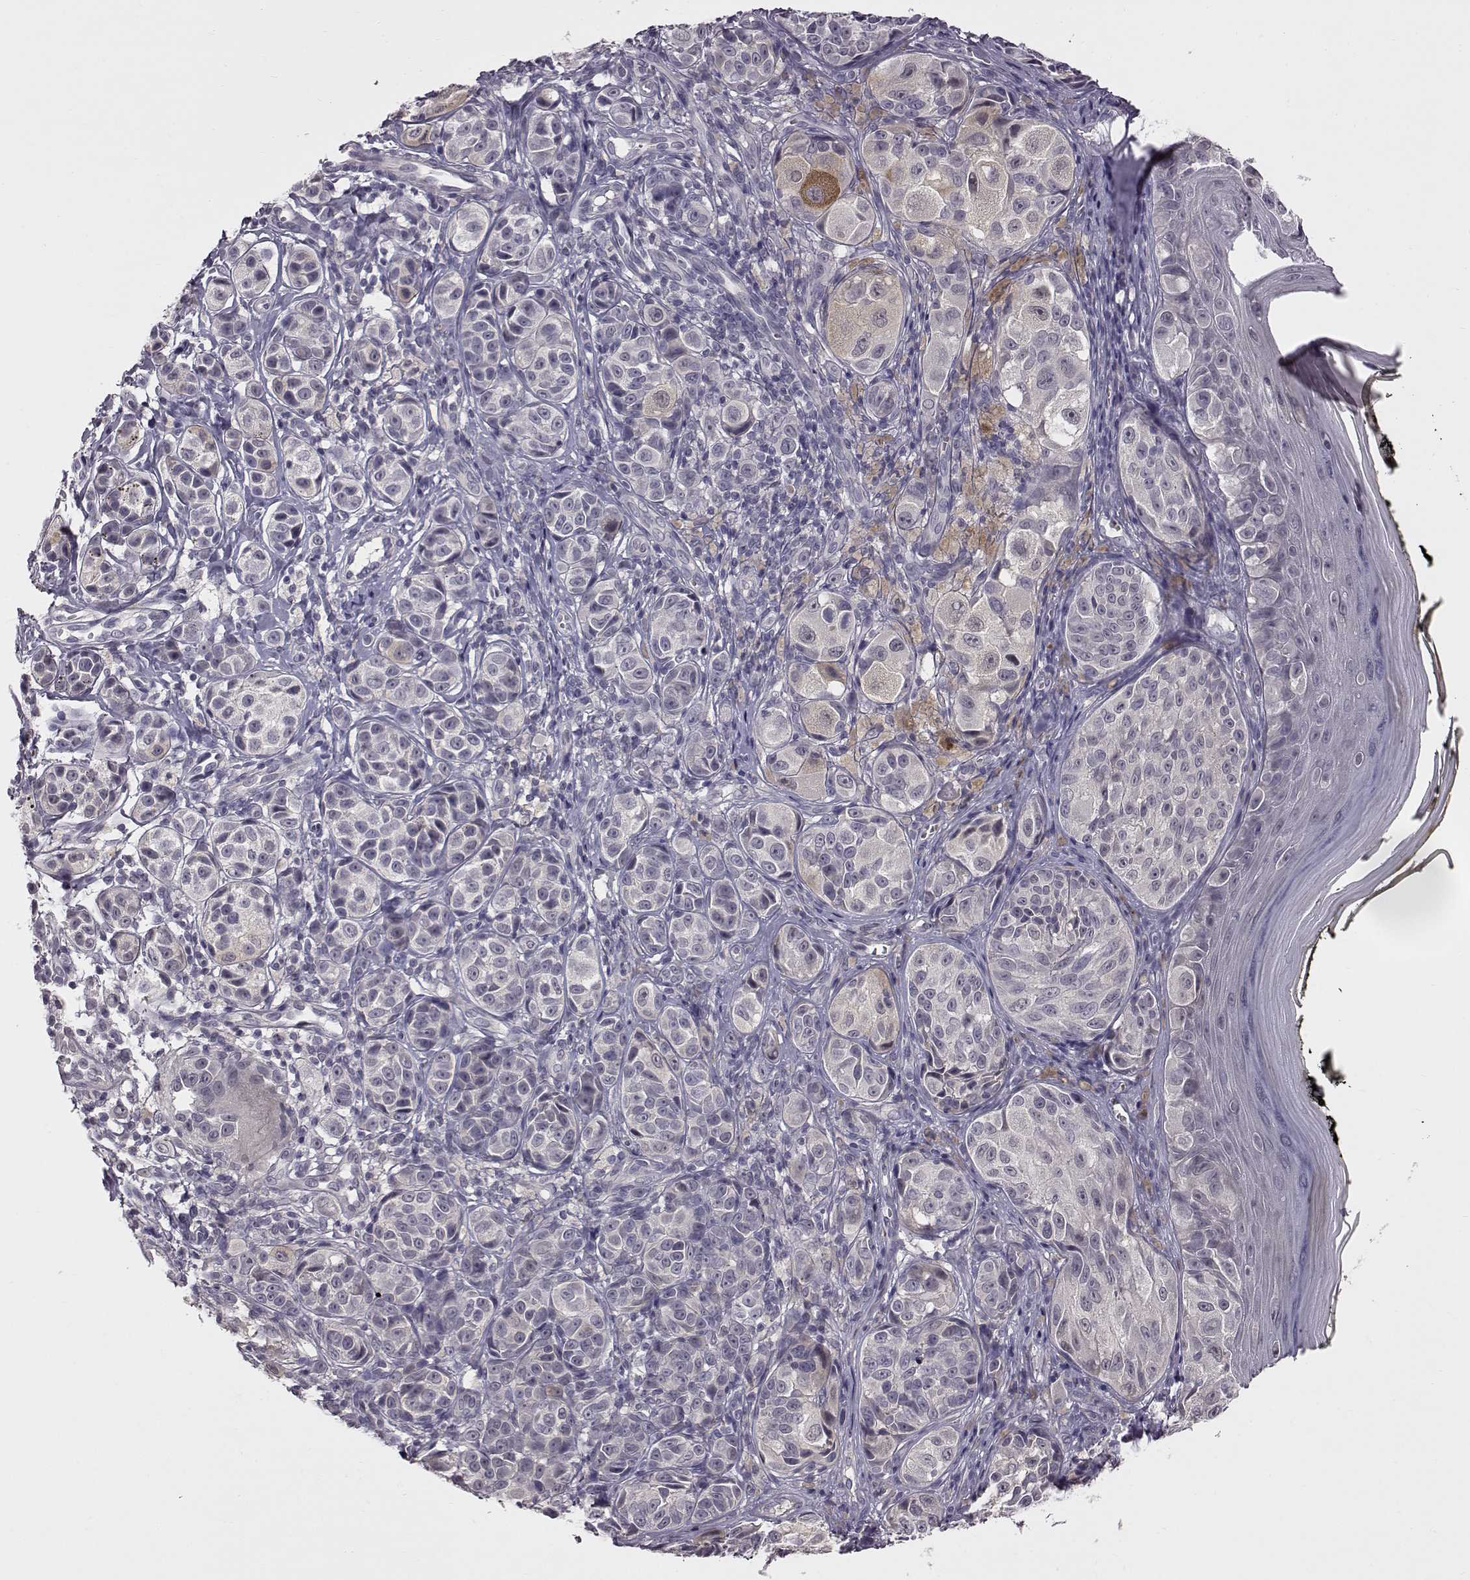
{"staining": {"intensity": "weak", "quantity": "<25%", "location": "cytoplasmic/membranous"}, "tissue": "melanoma", "cell_type": "Tumor cells", "image_type": "cancer", "snomed": [{"axis": "morphology", "description": "Malignant melanoma, NOS"}, {"axis": "topography", "description": "Skin"}], "caption": "There is no significant positivity in tumor cells of melanoma. (Brightfield microscopy of DAB immunohistochemistry (IHC) at high magnification).", "gene": "C10orf62", "patient": {"sex": "male", "age": 48}}